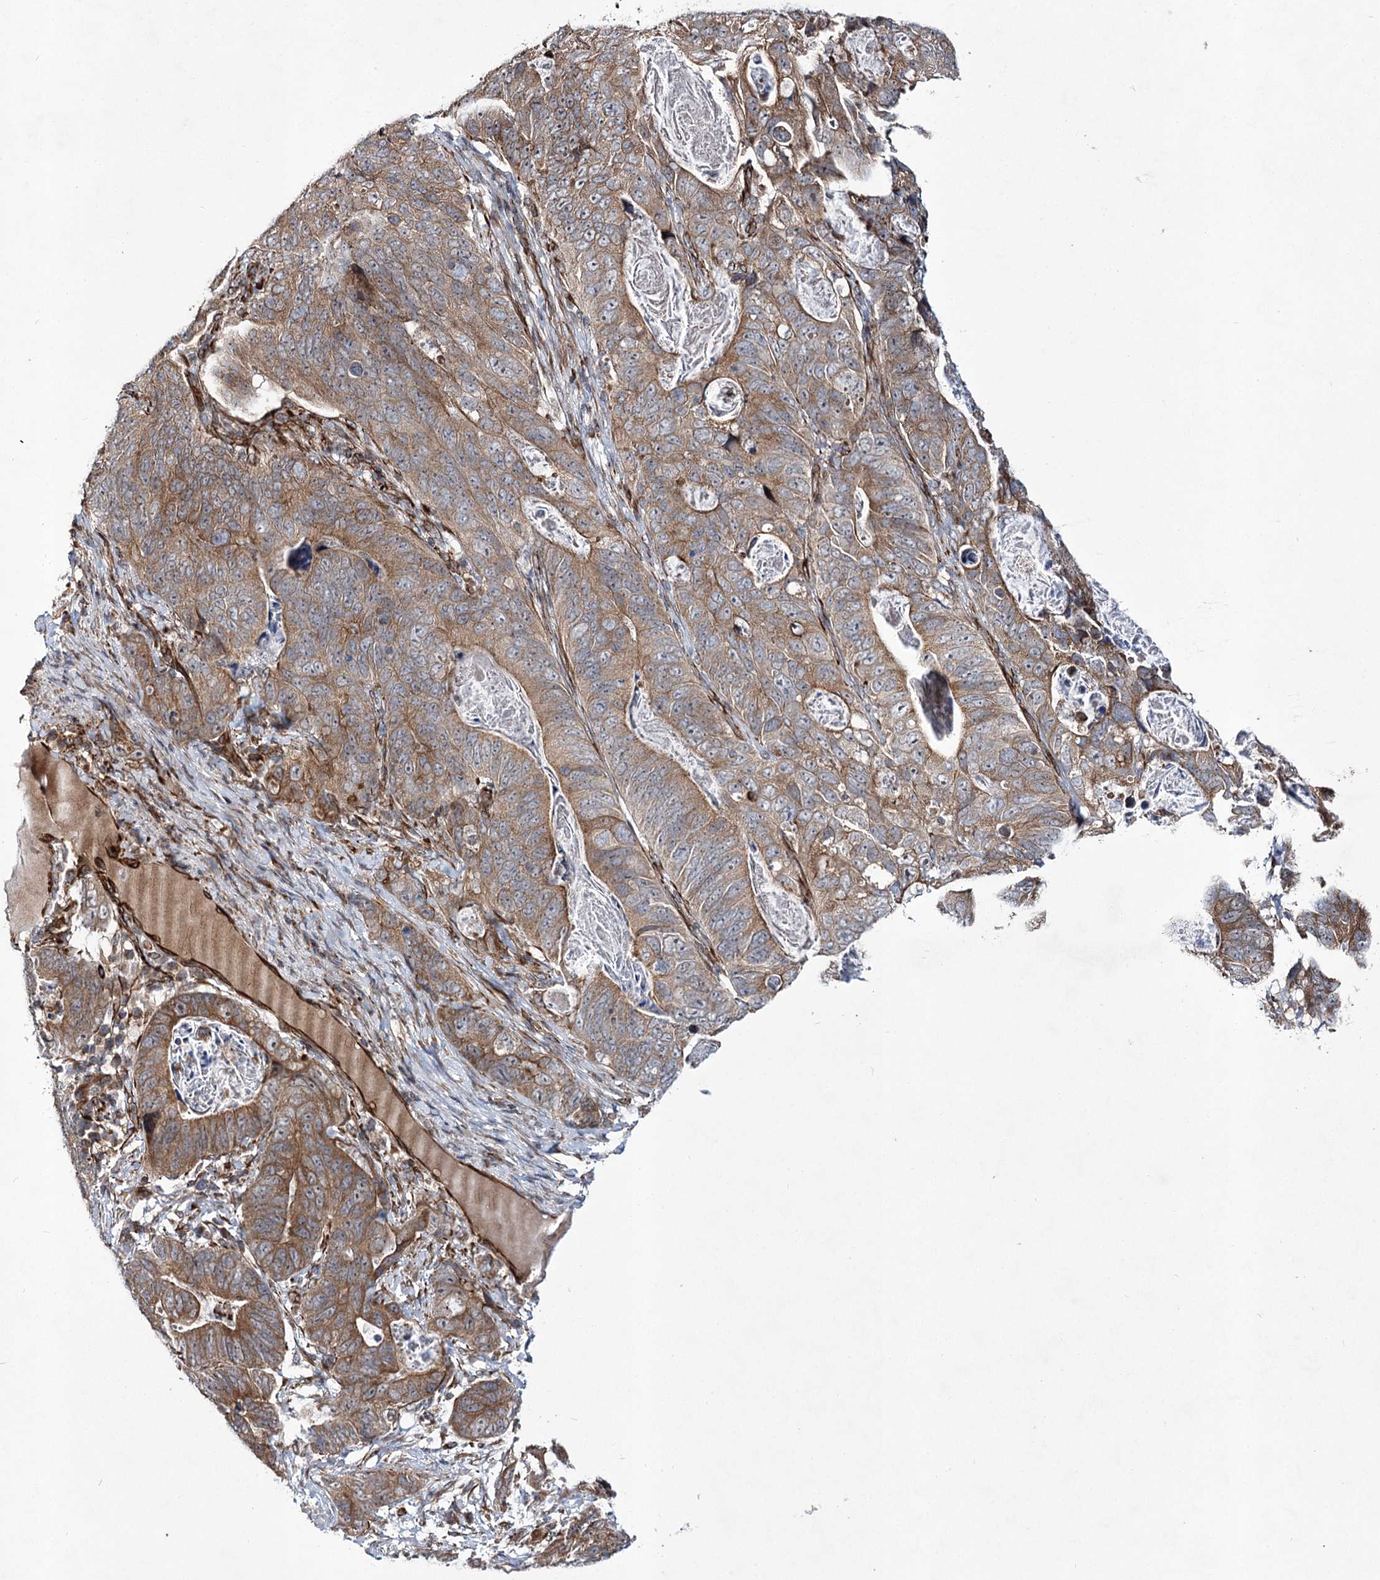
{"staining": {"intensity": "moderate", "quantity": ">75%", "location": "cytoplasmic/membranous"}, "tissue": "stomach cancer", "cell_type": "Tumor cells", "image_type": "cancer", "snomed": [{"axis": "morphology", "description": "Normal tissue, NOS"}, {"axis": "morphology", "description": "Adenocarcinoma, NOS"}, {"axis": "topography", "description": "Stomach"}], "caption": "Moderate cytoplasmic/membranous protein positivity is present in about >75% of tumor cells in stomach cancer (adenocarcinoma).", "gene": "DPEP2", "patient": {"sex": "female", "age": 89}}